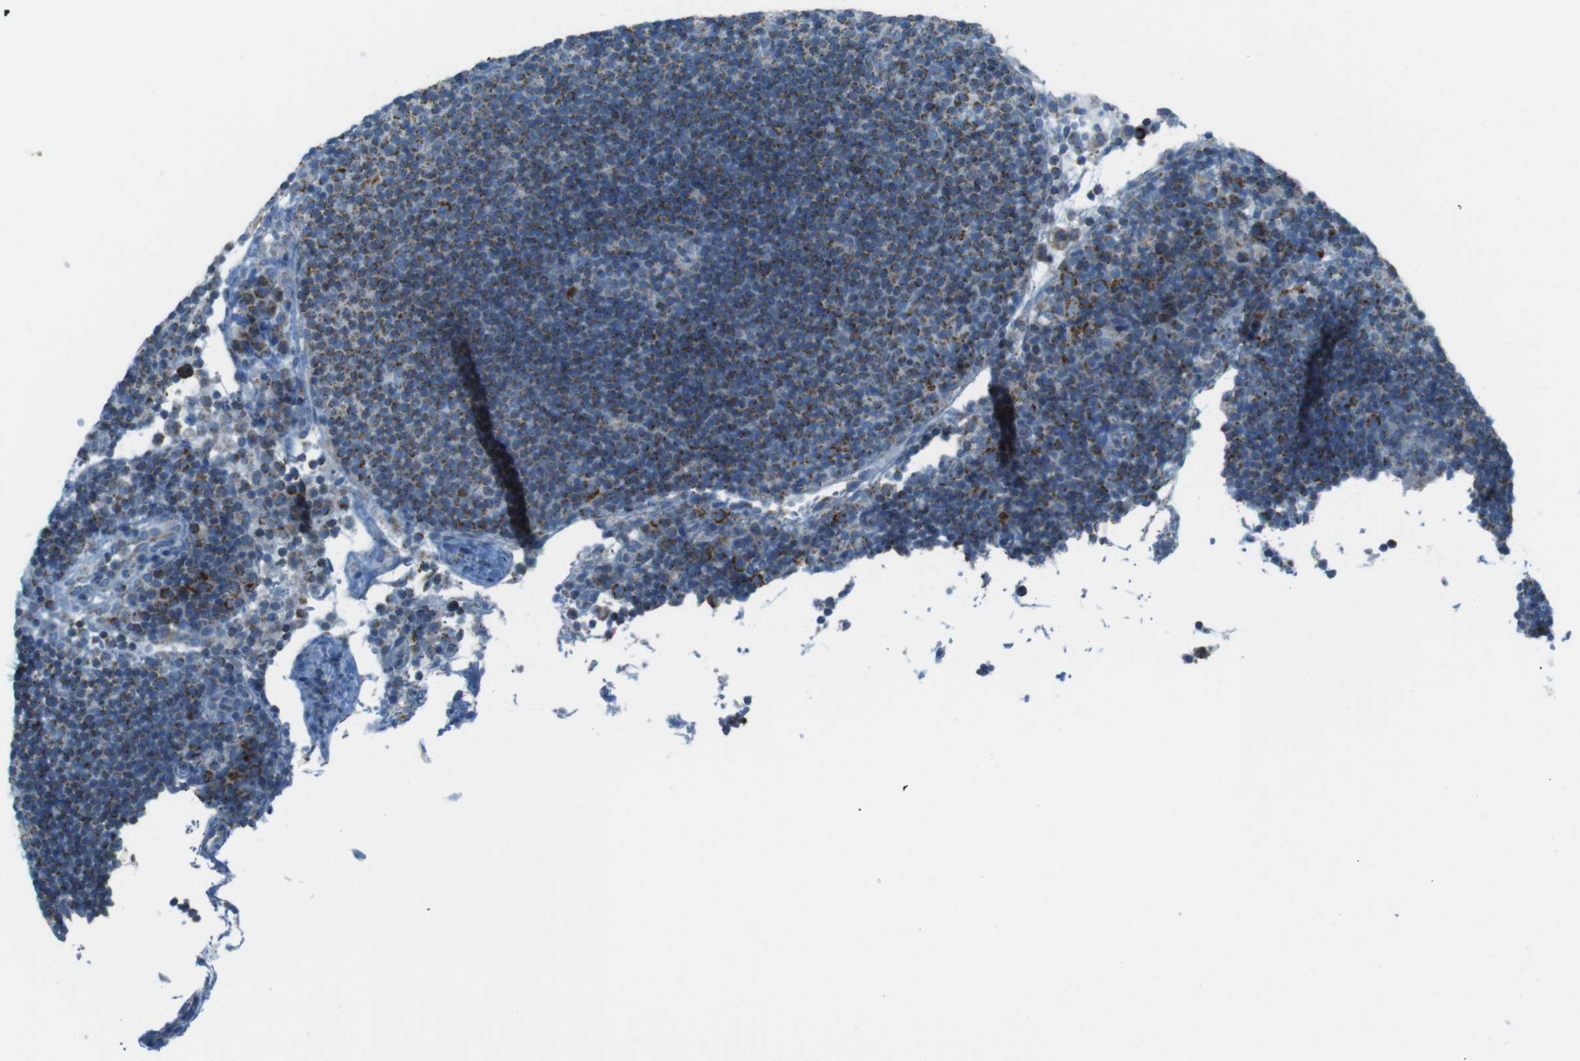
{"staining": {"intensity": "weak", "quantity": "<25%", "location": "cytoplasmic/membranous"}, "tissue": "lymph node", "cell_type": "Germinal center cells", "image_type": "normal", "snomed": [{"axis": "morphology", "description": "Normal tissue, NOS"}, {"axis": "topography", "description": "Lymph node"}], "caption": "An immunohistochemistry photomicrograph of unremarkable lymph node is shown. There is no staining in germinal center cells of lymph node.", "gene": "DNAJA3", "patient": {"sex": "female", "age": 53}}